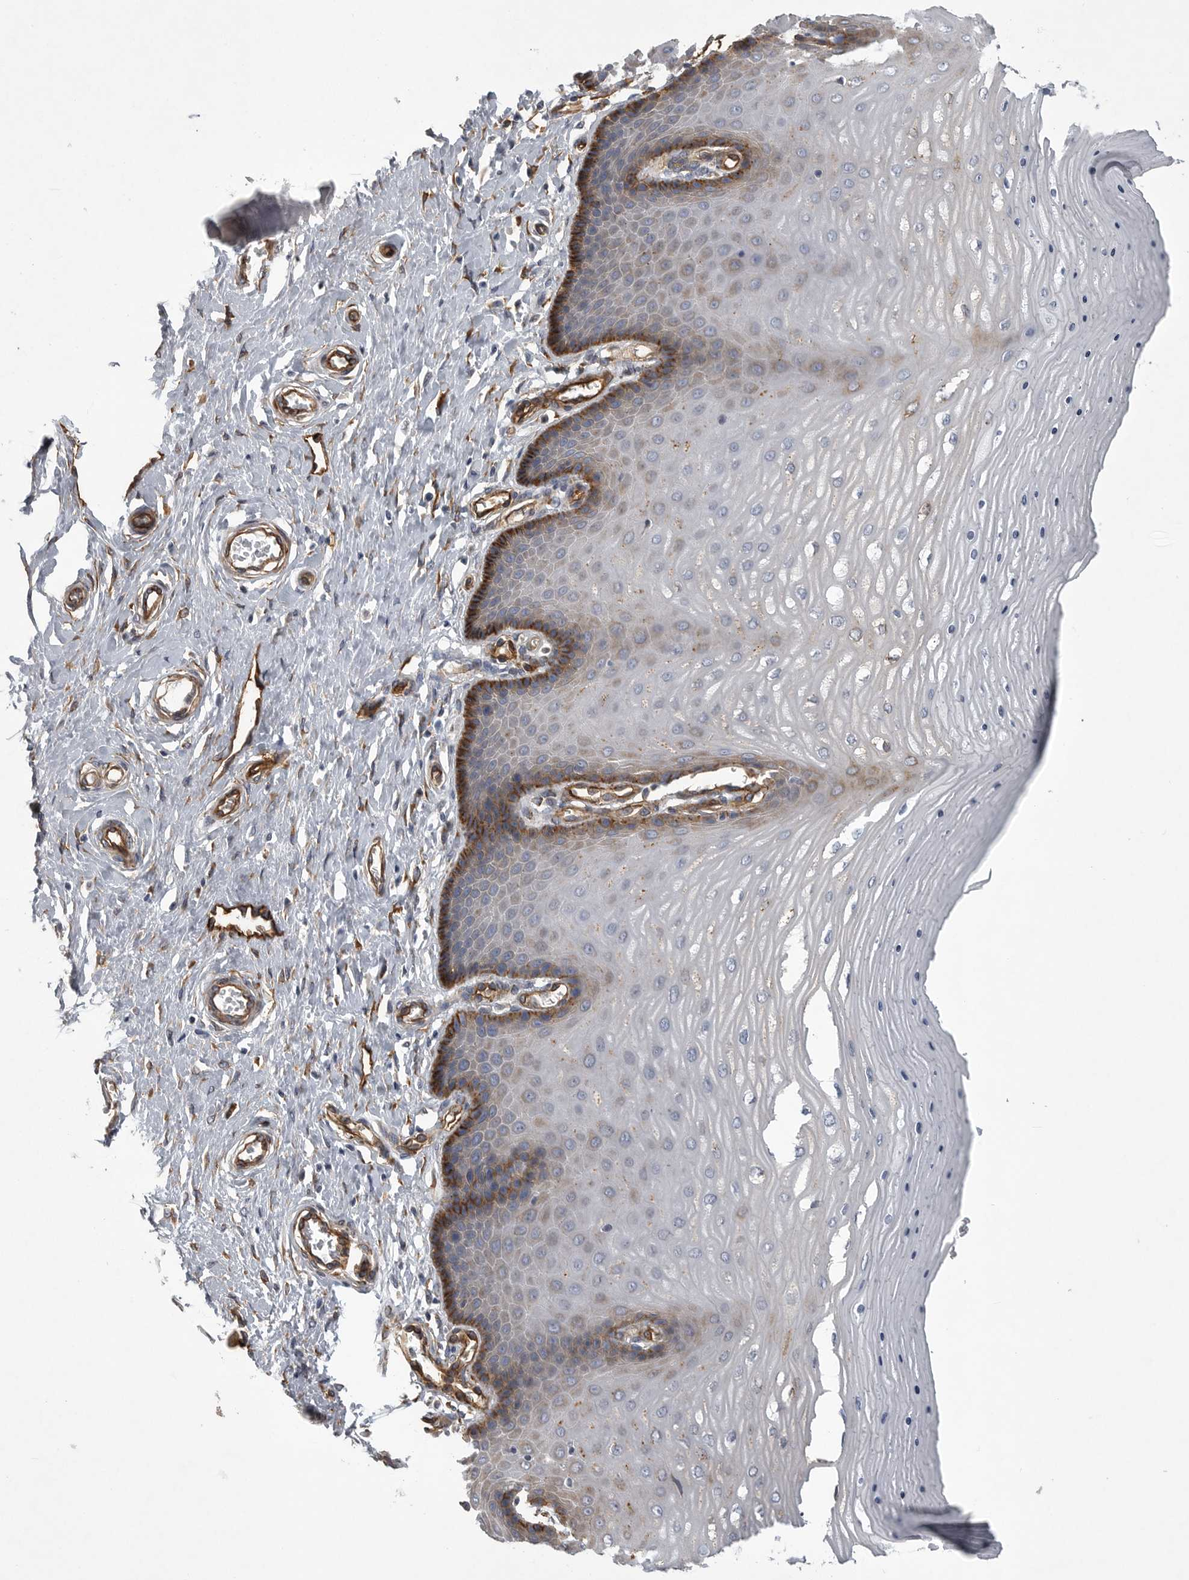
{"staining": {"intensity": "weak", "quantity": "25%-75%", "location": "cytoplasmic/membranous"}, "tissue": "cervix", "cell_type": "Glandular cells", "image_type": "normal", "snomed": [{"axis": "morphology", "description": "Normal tissue, NOS"}, {"axis": "topography", "description": "Cervix"}], "caption": "A low amount of weak cytoplasmic/membranous staining is seen in approximately 25%-75% of glandular cells in unremarkable cervix.", "gene": "MINPP1", "patient": {"sex": "female", "age": 55}}